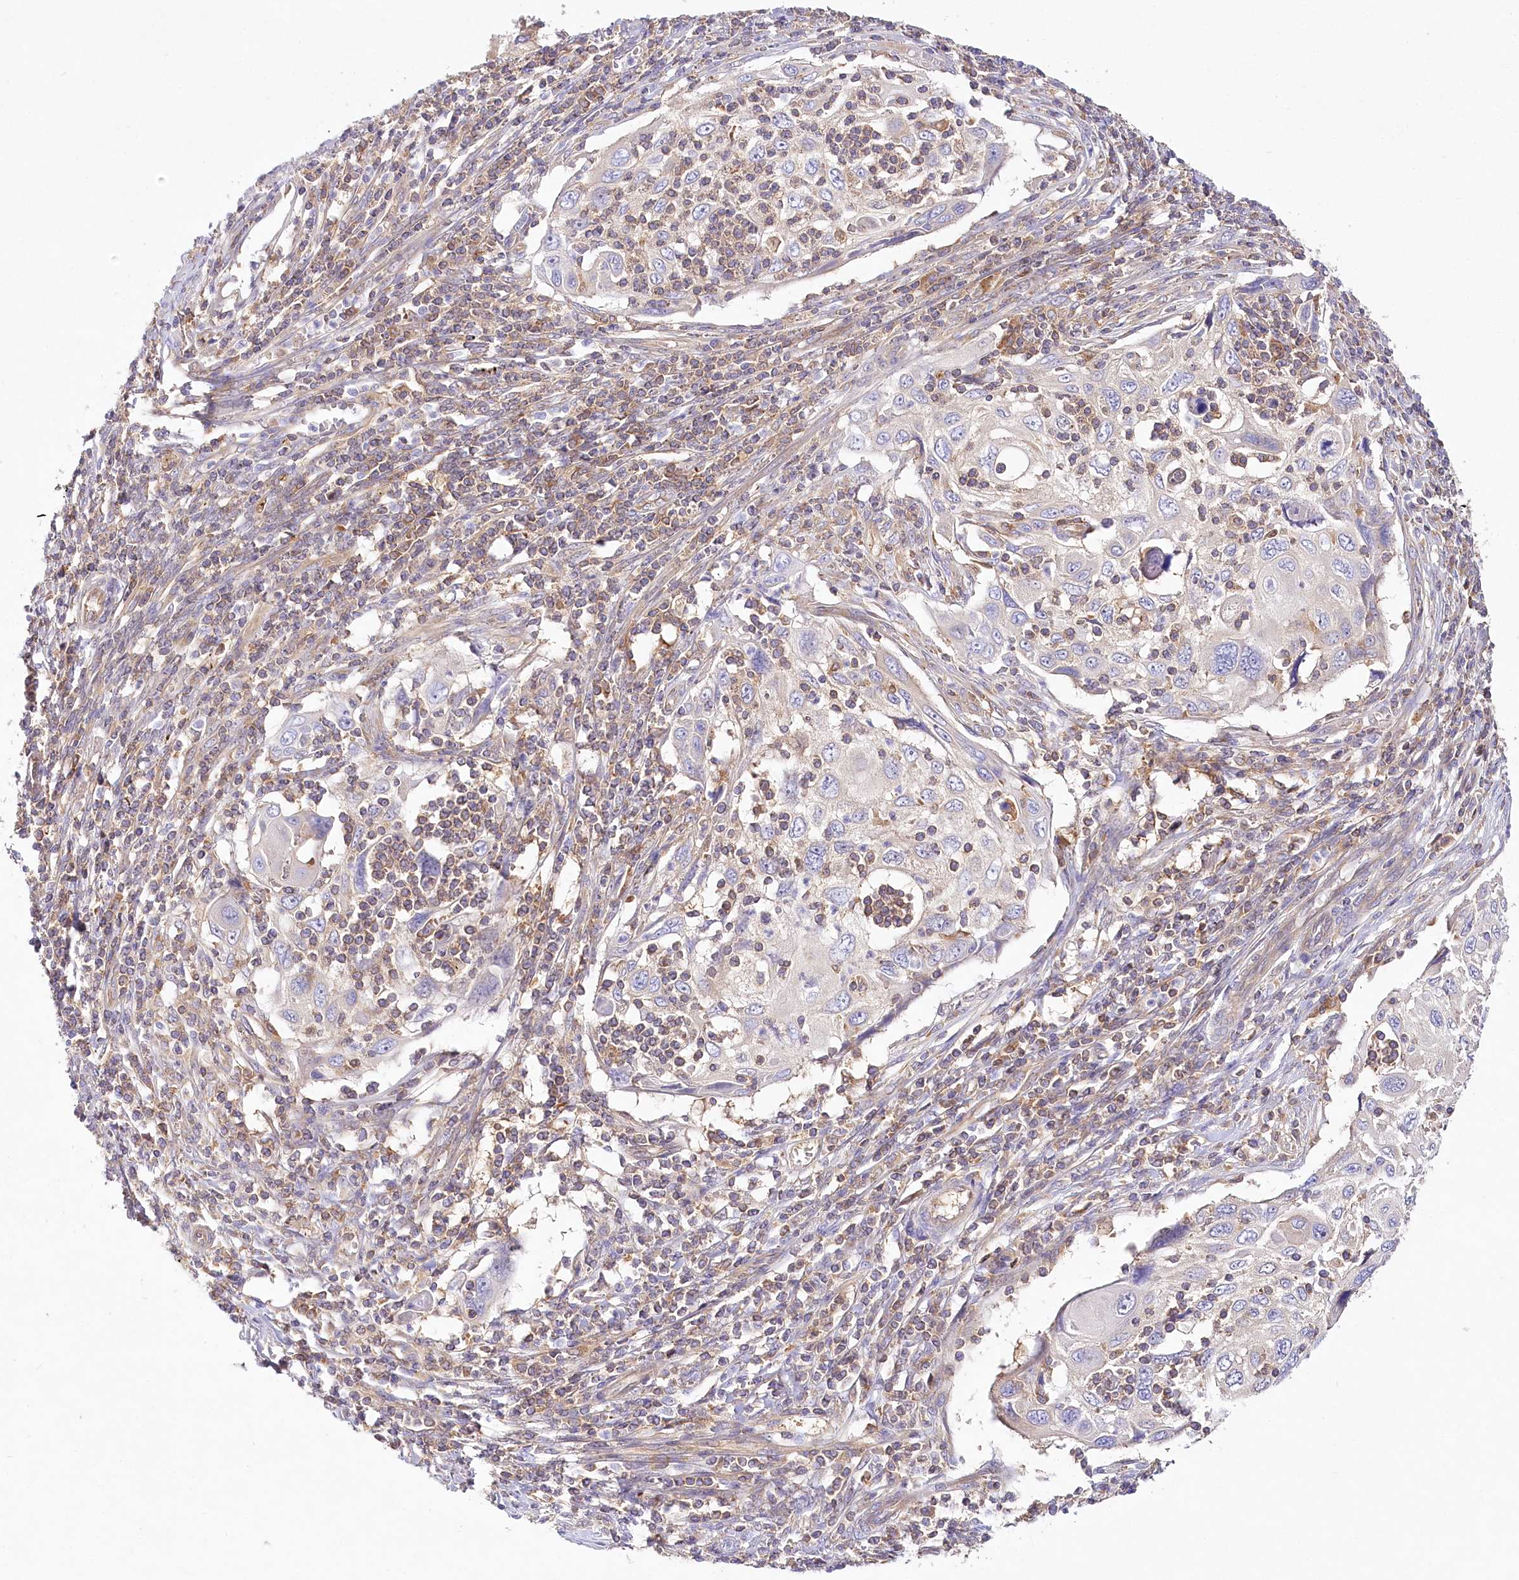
{"staining": {"intensity": "negative", "quantity": "none", "location": "none"}, "tissue": "cervical cancer", "cell_type": "Tumor cells", "image_type": "cancer", "snomed": [{"axis": "morphology", "description": "Squamous cell carcinoma, NOS"}, {"axis": "topography", "description": "Cervix"}], "caption": "Immunohistochemistry histopathology image of neoplastic tissue: cervical cancer stained with DAB shows no significant protein staining in tumor cells.", "gene": "ABRAXAS2", "patient": {"sex": "female", "age": 70}}